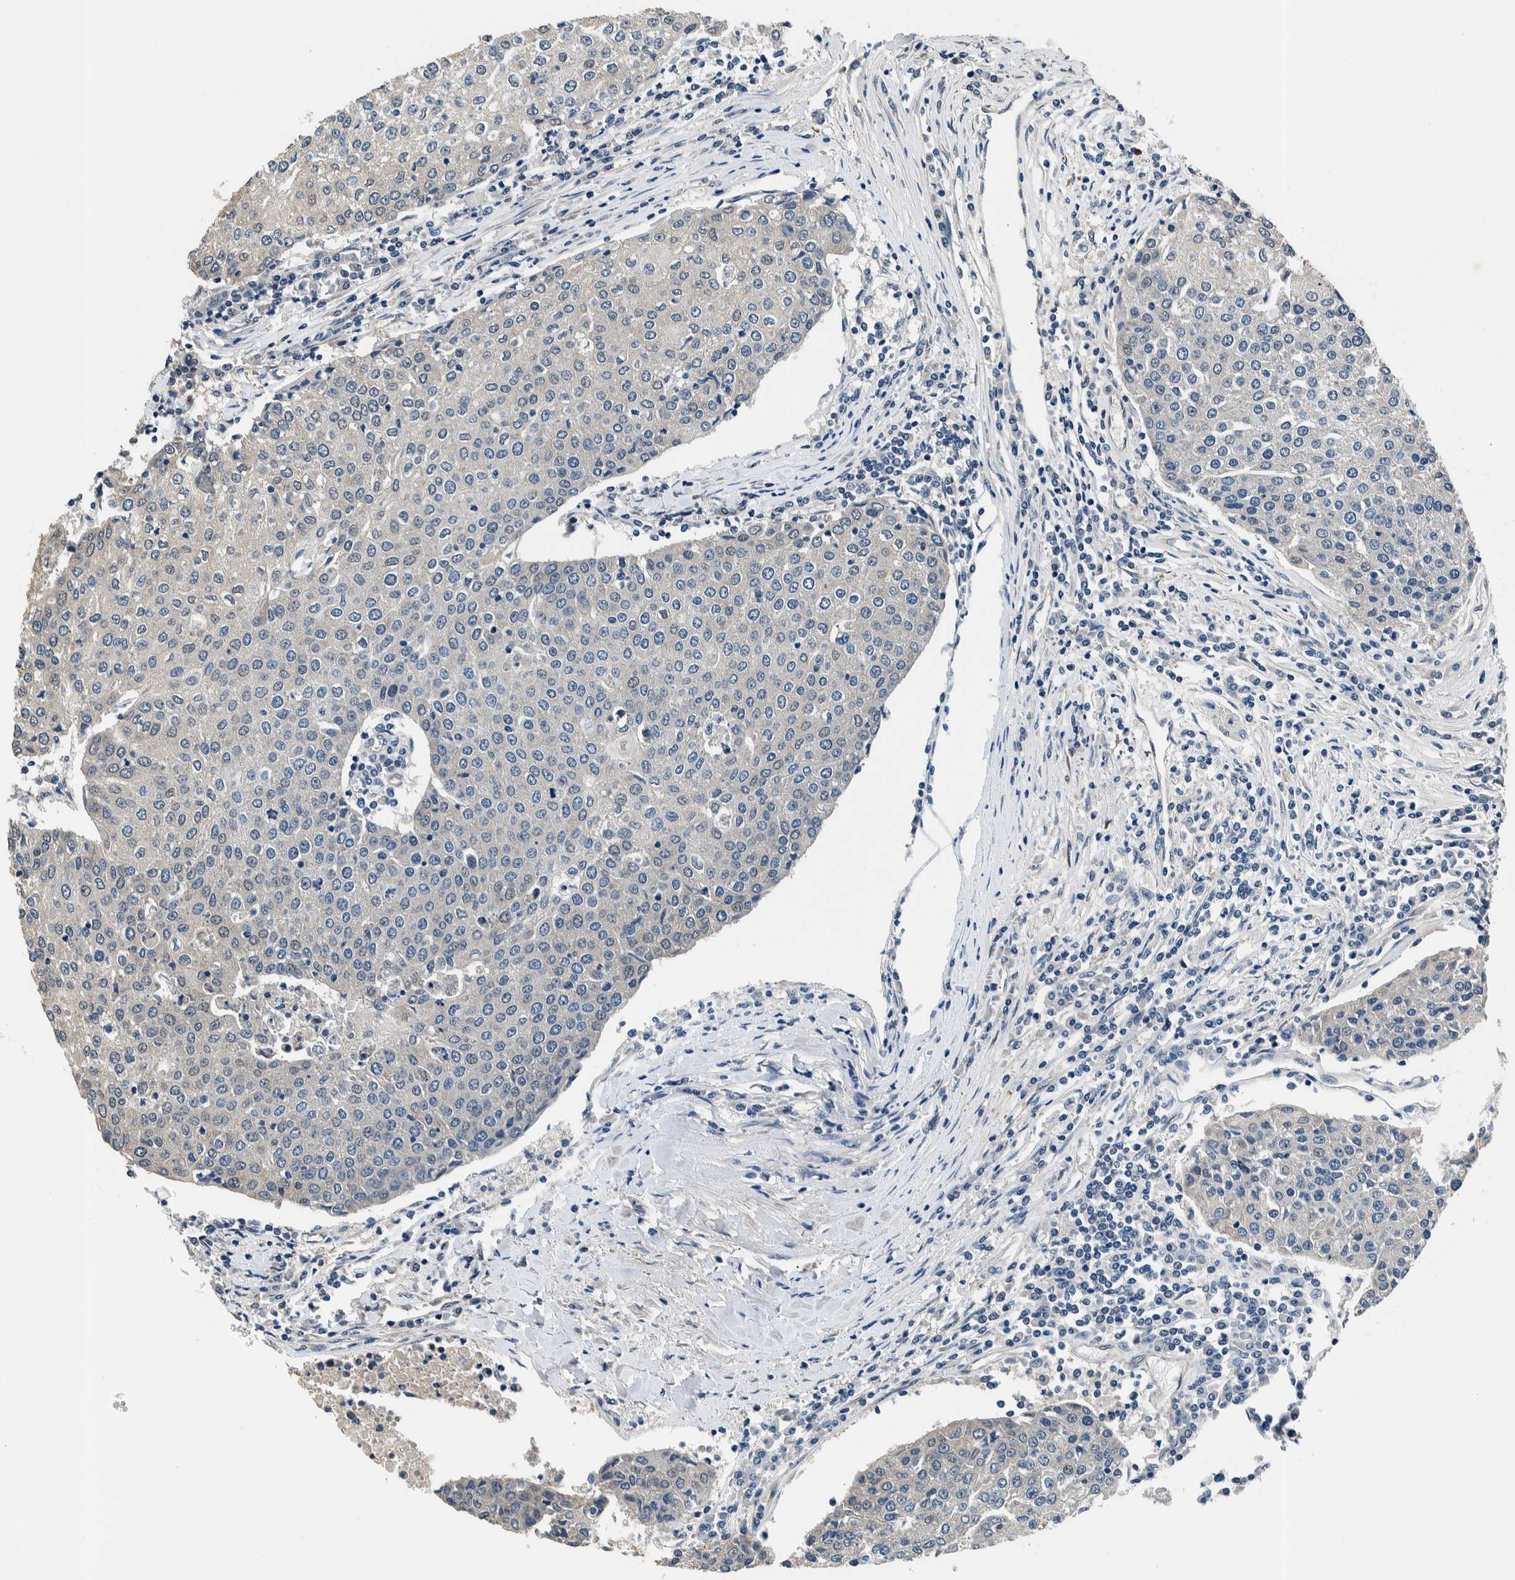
{"staining": {"intensity": "negative", "quantity": "none", "location": "none"}, "tissue": "urothelial cancer", "cell_type": "Tumor cells", "image_type": "cancer", "snomed": [{"axis": "morphology", "description": "Urothelial carcinoma, High grade"}, {"axis": "topography", "description": "Urinary bladder"}], "caption": "A histopathology image of urothelial carcinoma (high-grade) stained for a protein reveals no brown staining in tumor cells. (IHC, brightfield microscopy, high magnification).", "gene": "NIBAN2", "patient": {"sex": "female", "age": 85}}